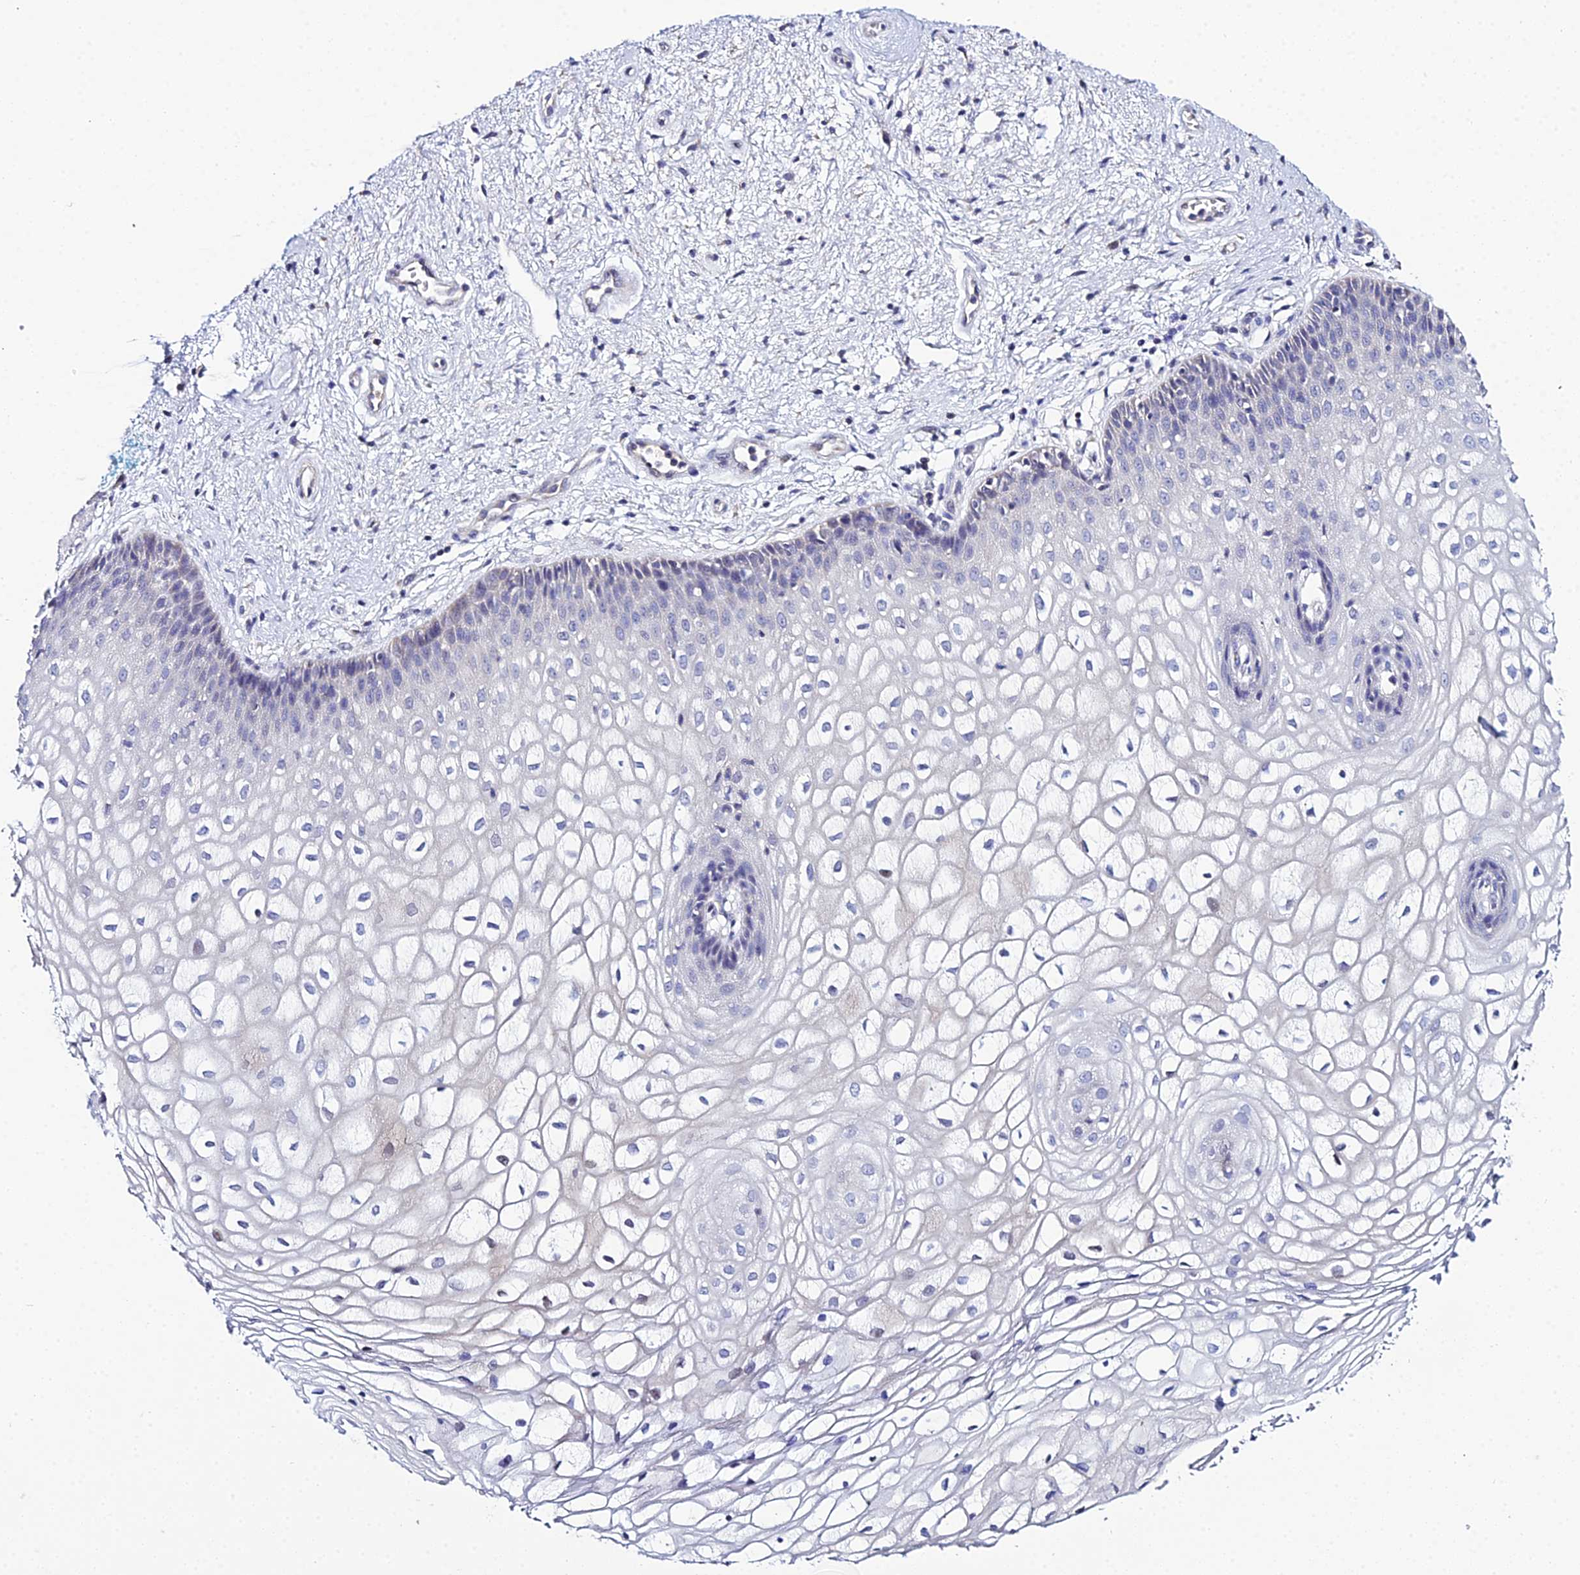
{"staining": {"intensity": "negative", "quantity": "none", "location": "none"}, "tissue": "vagina", "cell_type": "Squamous epithelial cells", "image_type": "normal", "snomed": [{"axis": "morphology", "description": "Normal tissue, NOS"}, {"axis": "topography", "description": "Vagina"}], "caption": "Protein analysis of unremarkable vagina exhibits no significant expression in squamous epithelial cells.", "gene": "ZXDA", "patient": {"sex": "female", "age": 34}}